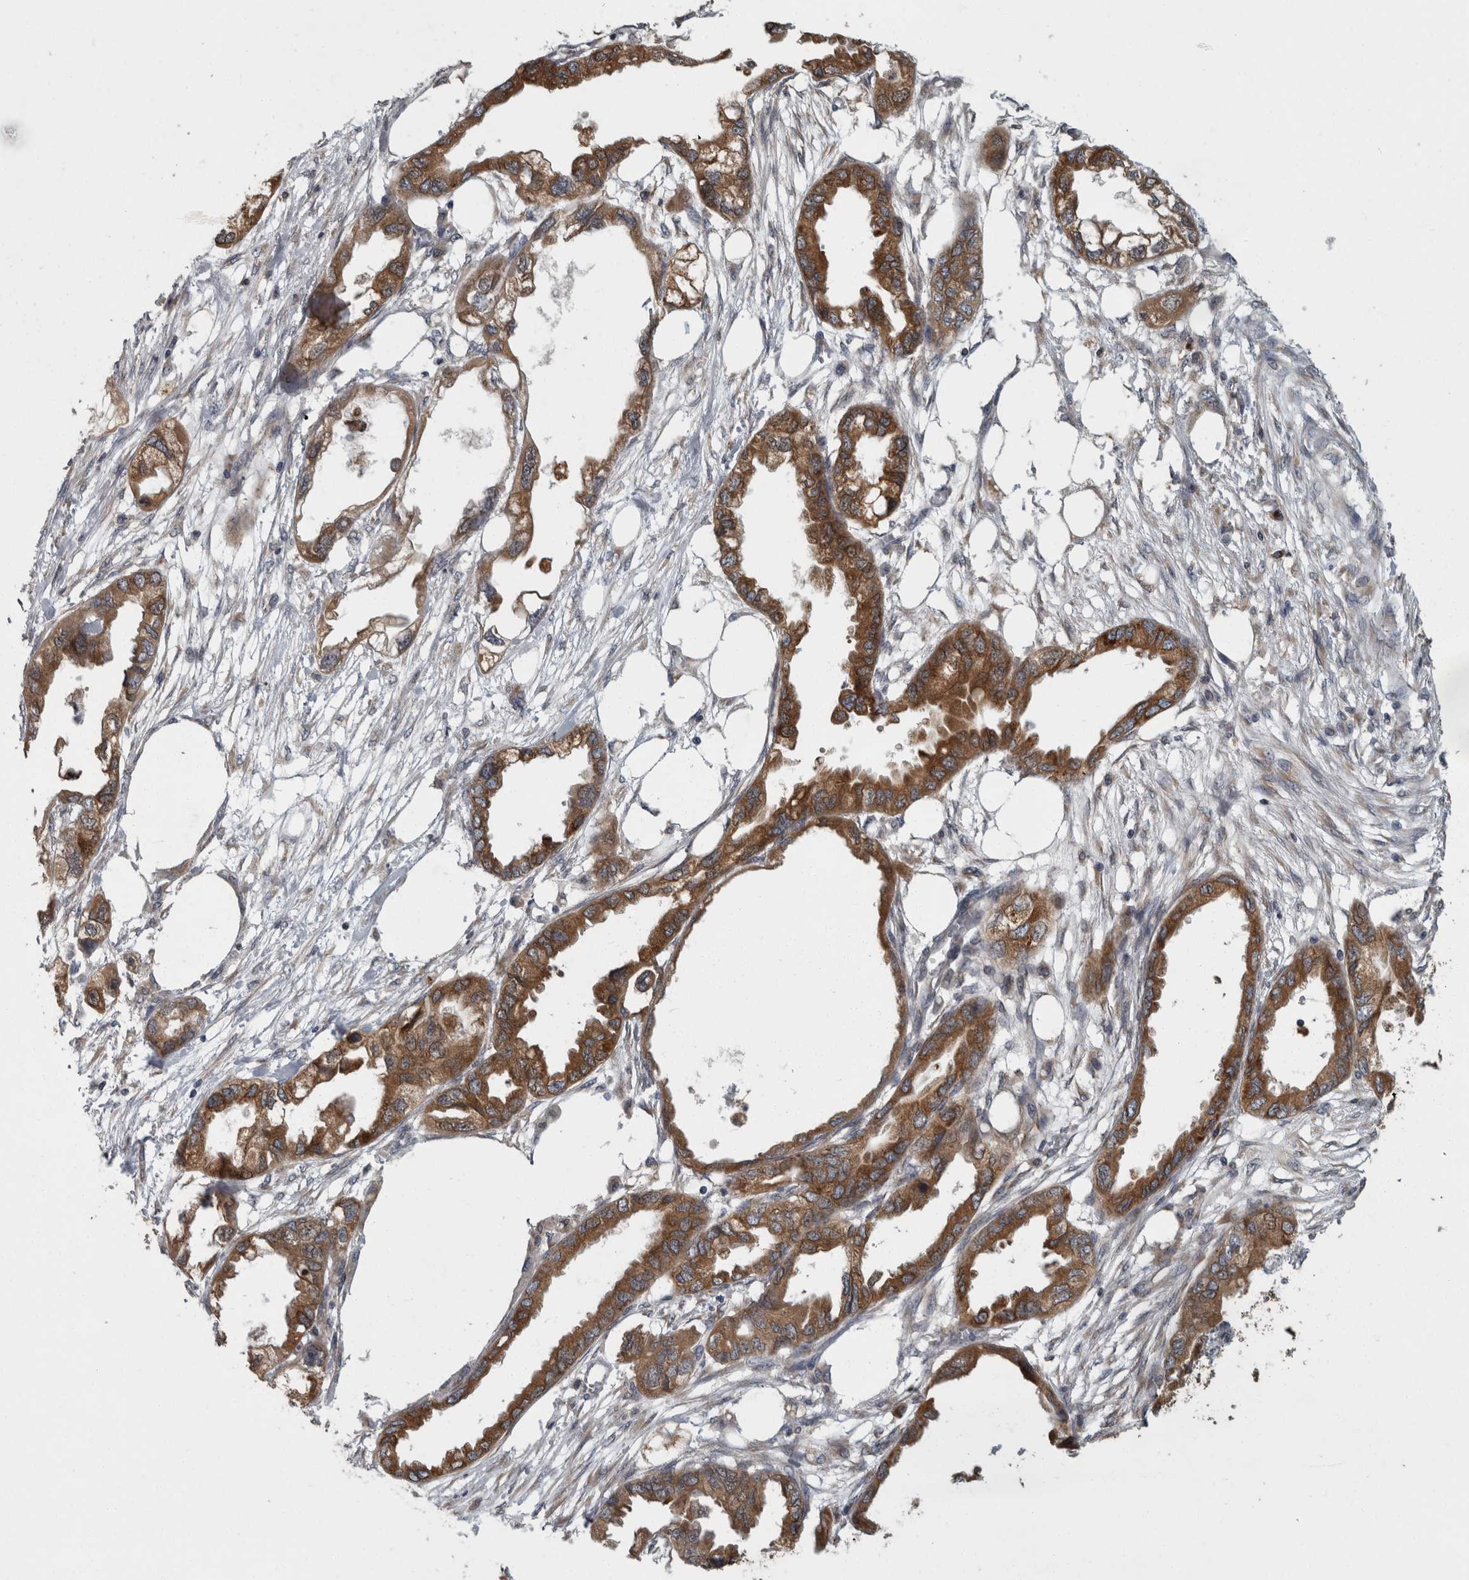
{"staining": {"intensity": "moderate", "quantity": ">75%", "location": "cytoplasmic/membranous"}, "tissue": "endometrial cancer", "cell_type": "Tumor cells", "image_type": "cancer", "snomed": [{"axis": "morphology", "description": "Adenocarcinoma, NOS"}, {"axis": "morphology", "description": "Adenocarcinoma, metastatic, NOS"}, {"axis": "topography", "description": "Adipose tissue"}, {"axis": "topography", "description": "Endometrium"}], "caption": "Endometrial cancer tissue displays moderate cytoplasmic/membranous expression in about >75% of tumor cells, visualized by immunohistochemistry.", "gene": "LMAN2L", "patient": {"sex": "female", "age": 67}}